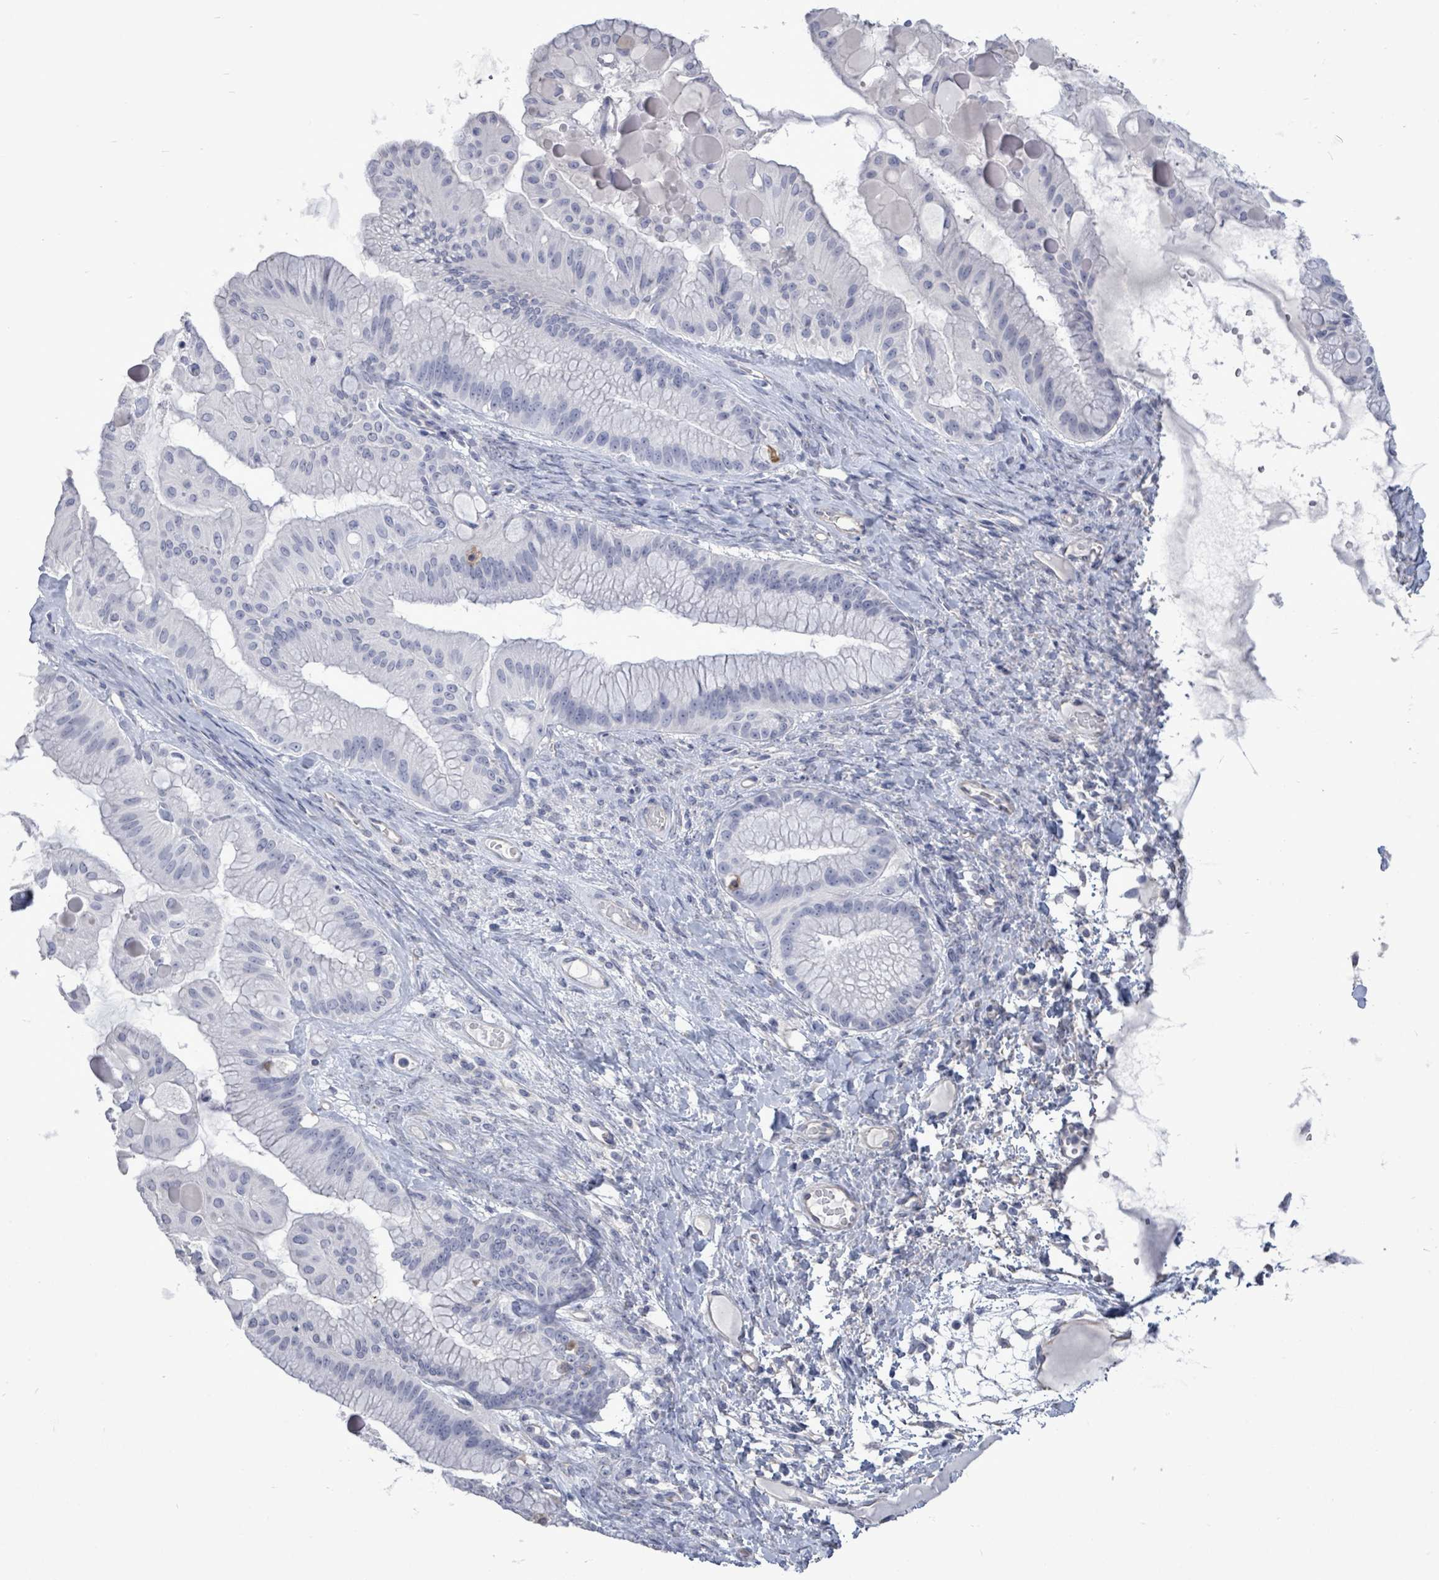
{"staining": {"intensity": "negative", "quantity": "none", "location": "none"}, "tissue": "ovarian cancer", "cell_type": "Tumor cells", "image_type": "cancer", "snomed": [{"axis": "morphology", "description": "Cystadenocarcinoma, mucinous, NOS"}, {"axis": "topography", "description": "Ovary"}], "caption": "Immunohistochemistry photomicrograph of neoplastic tissue: human mucinous cystadenocarcinoma (ovarian) stained with DAB displays no significant protein expression in tumor cells.", "gene": "CT45A5", "patient": {"sex": "female", "age": 61}}